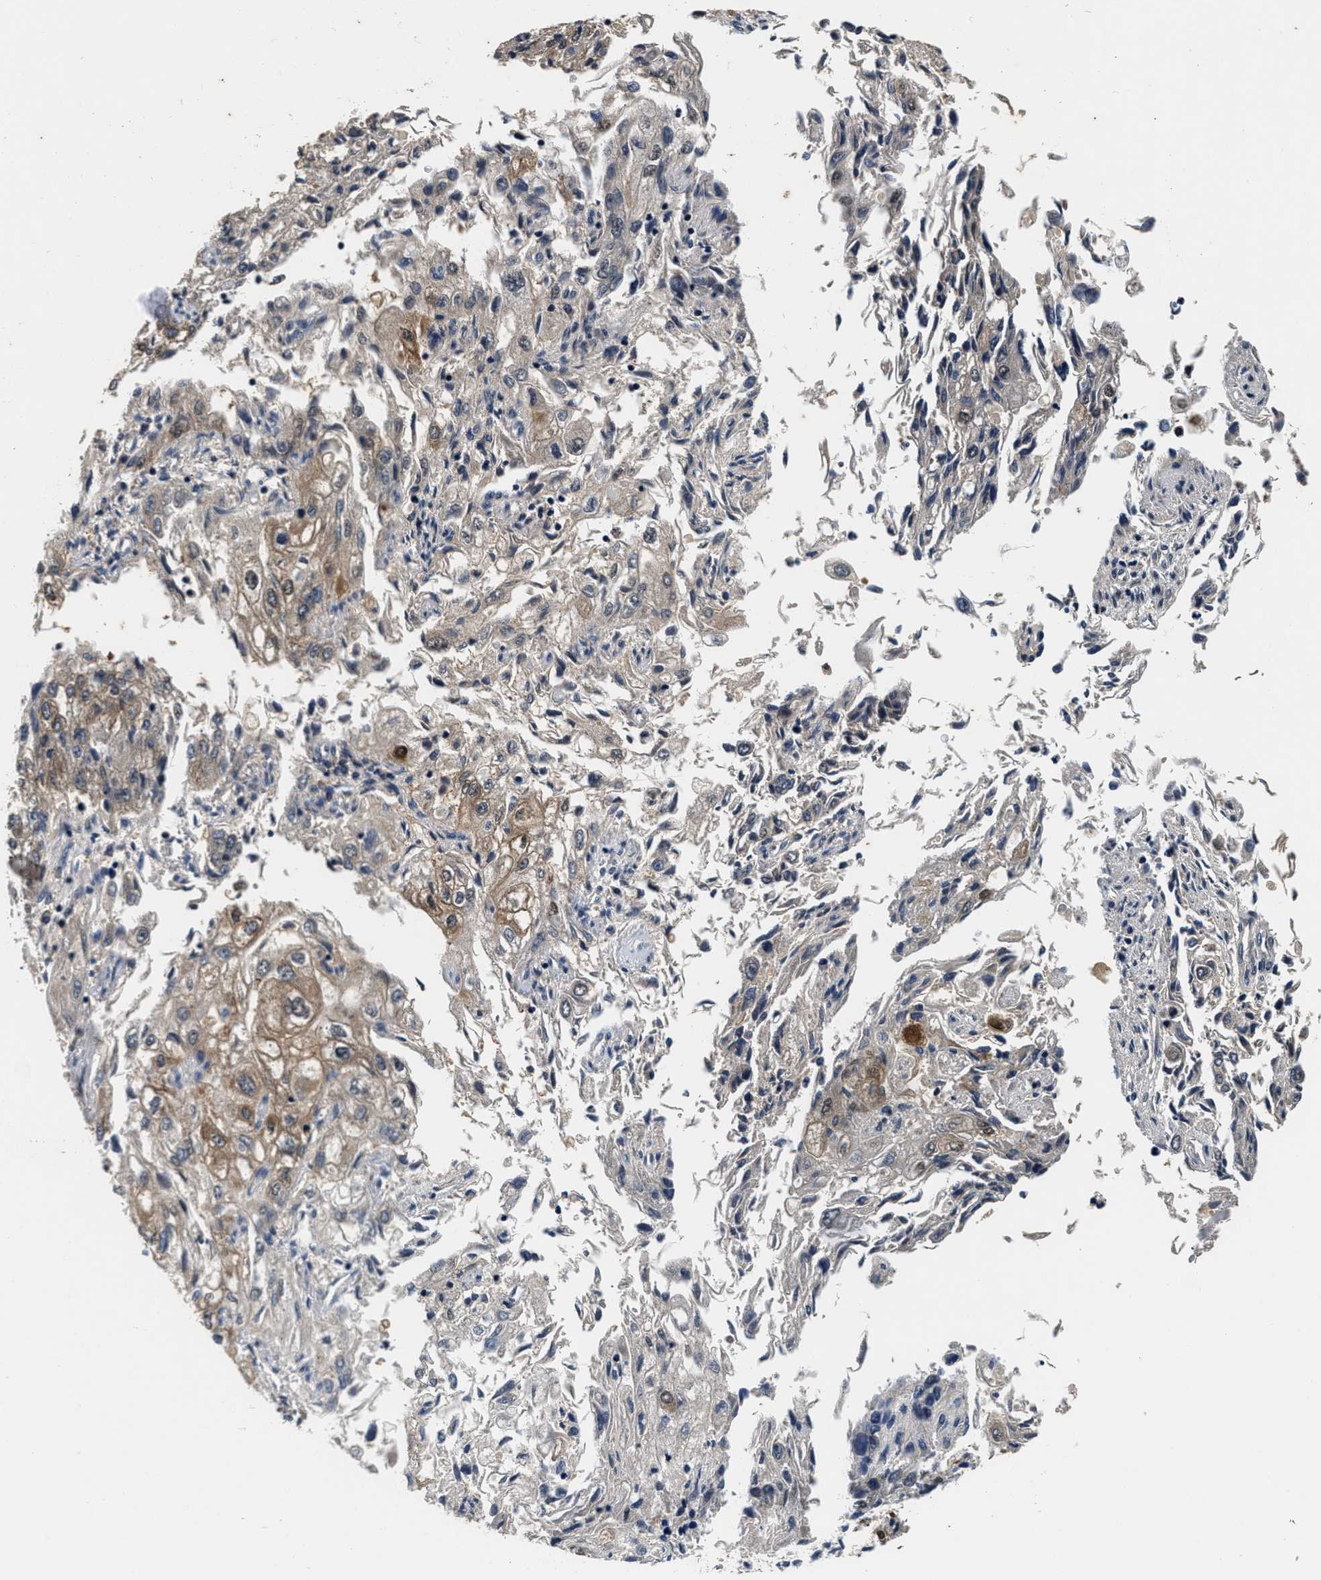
{"staining": {"intensity": "weak", "quantity": ">75%", "location": "cytoplasmic/membranous"}, "tissue": "endometrial cancer", "cell_type": "Tumor cells", "image_type": "cancer", "snomed": [{"axis": "morphology", "description": "Adenocarcinoma, NOS"}, {"axis": "topography", "description": "Endometrium"}], "caption": "Immunohistochemical staining of human endometrial cancer (adenocarcinoma) shows low levels of weak cytoplasmic/membranous protein positivity in about >75% of tumor cells.", "gene": "PHPT1", "patient": {"sex": "female", "age": 49}}